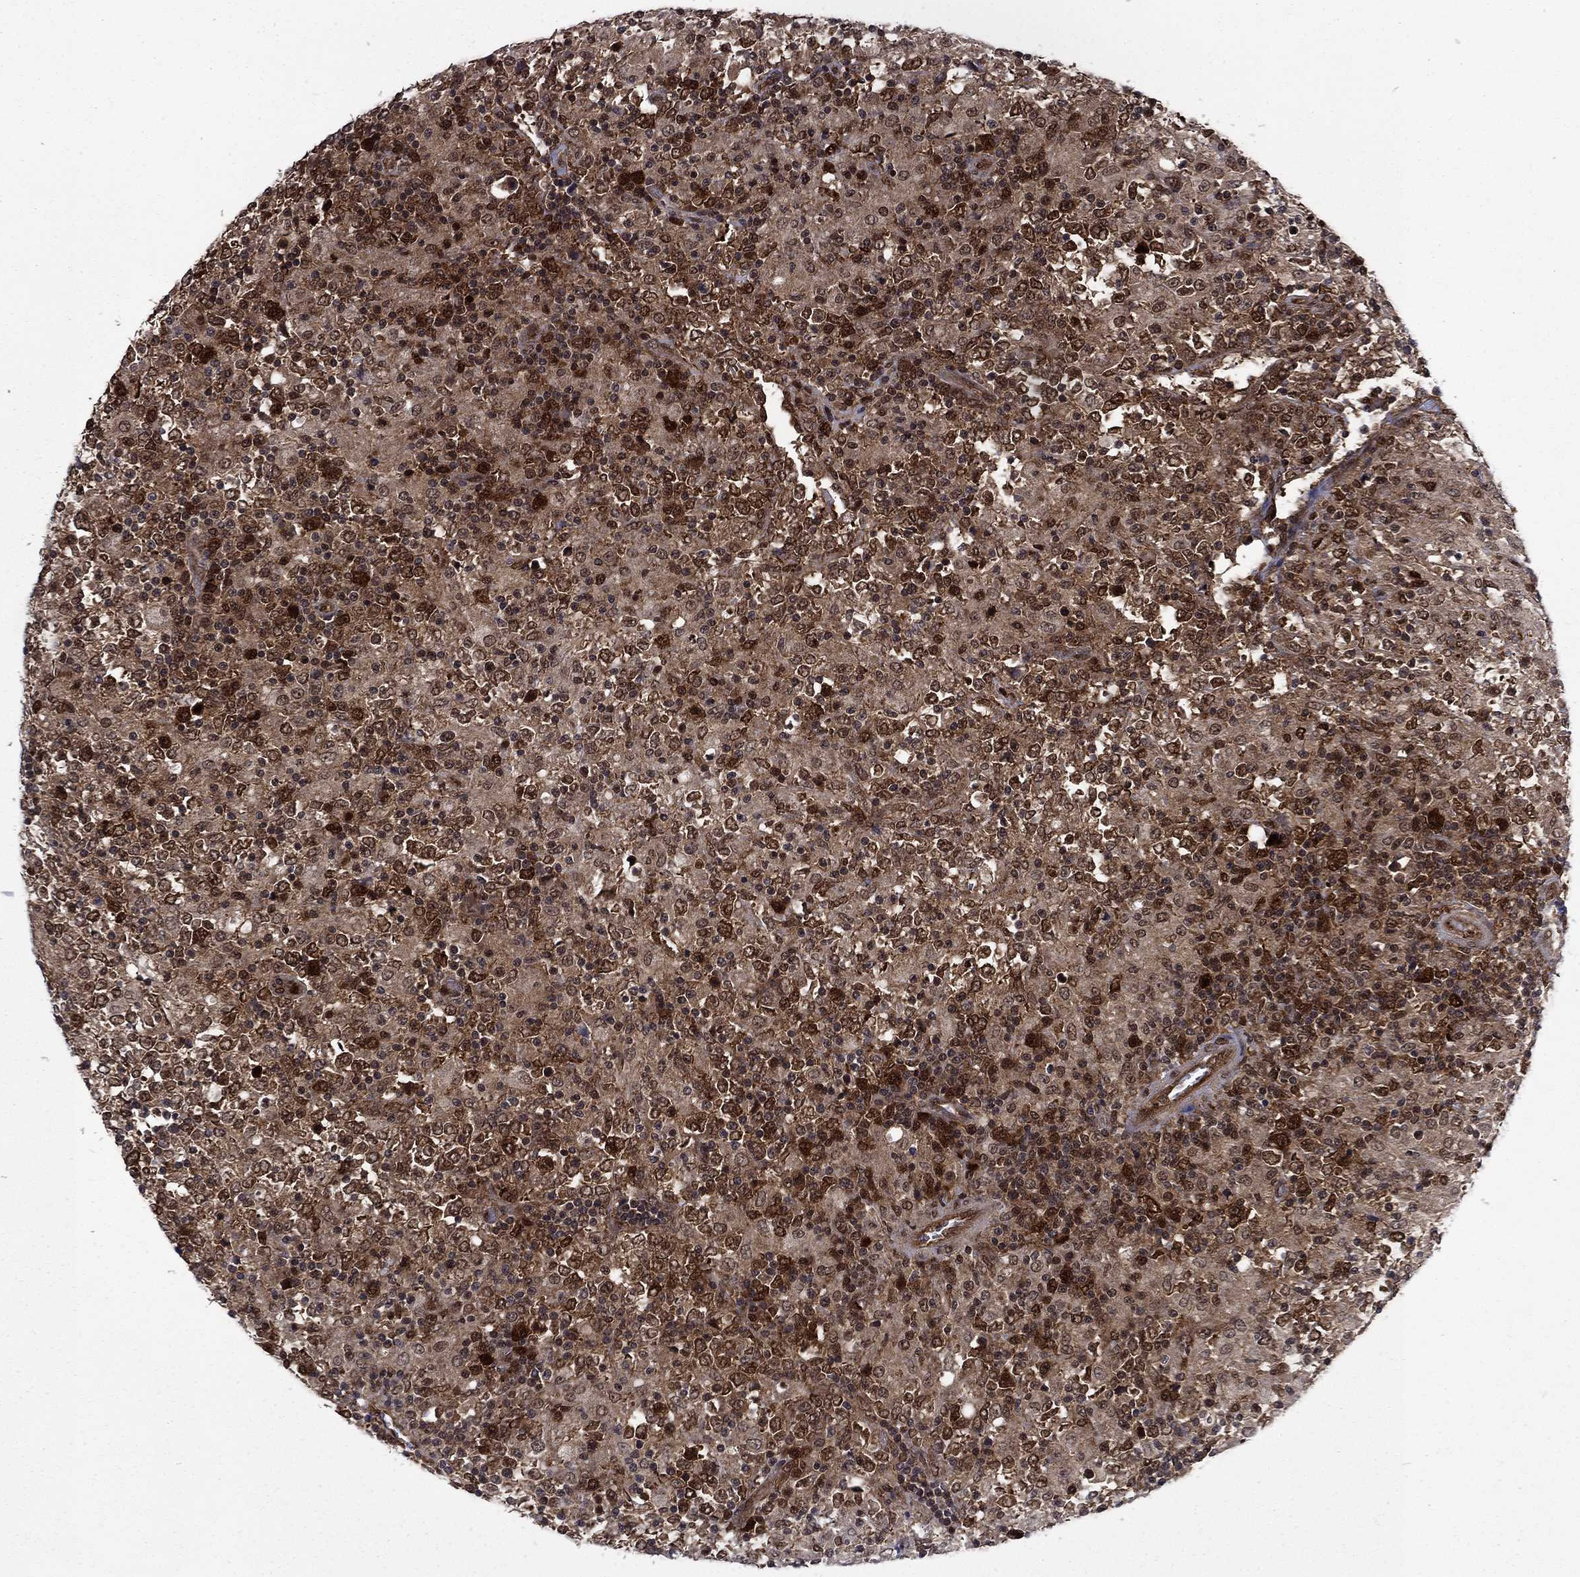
{"staining": {"intensity": "strong", "quantity": "25%-75%", "location": "cytoplasmic/membranous,nuclear"}, "tissue": "lymphoma", "cell_type": "Tumor cells", "image_type": "cancer", "snomed": [{"axis": "morphology", "description": "Malignant lymphoma, non-Hodgkin's type, High grade"}, {"axis": "topography", "description": "Lymph node"}], "caption": "The photomicrograph shows immunohistochemical staining of malignant lymphoma, non-Hodgkin's type (high-grade). There is strong cytoplasmic/membranous and nuclear positivity is identified in about 25%-75% of tumor cells. (IHC, brightfield microscopy, high magnification).", "gene": "DNAJA1", "patient": {"sex": "female", "age": 84}}